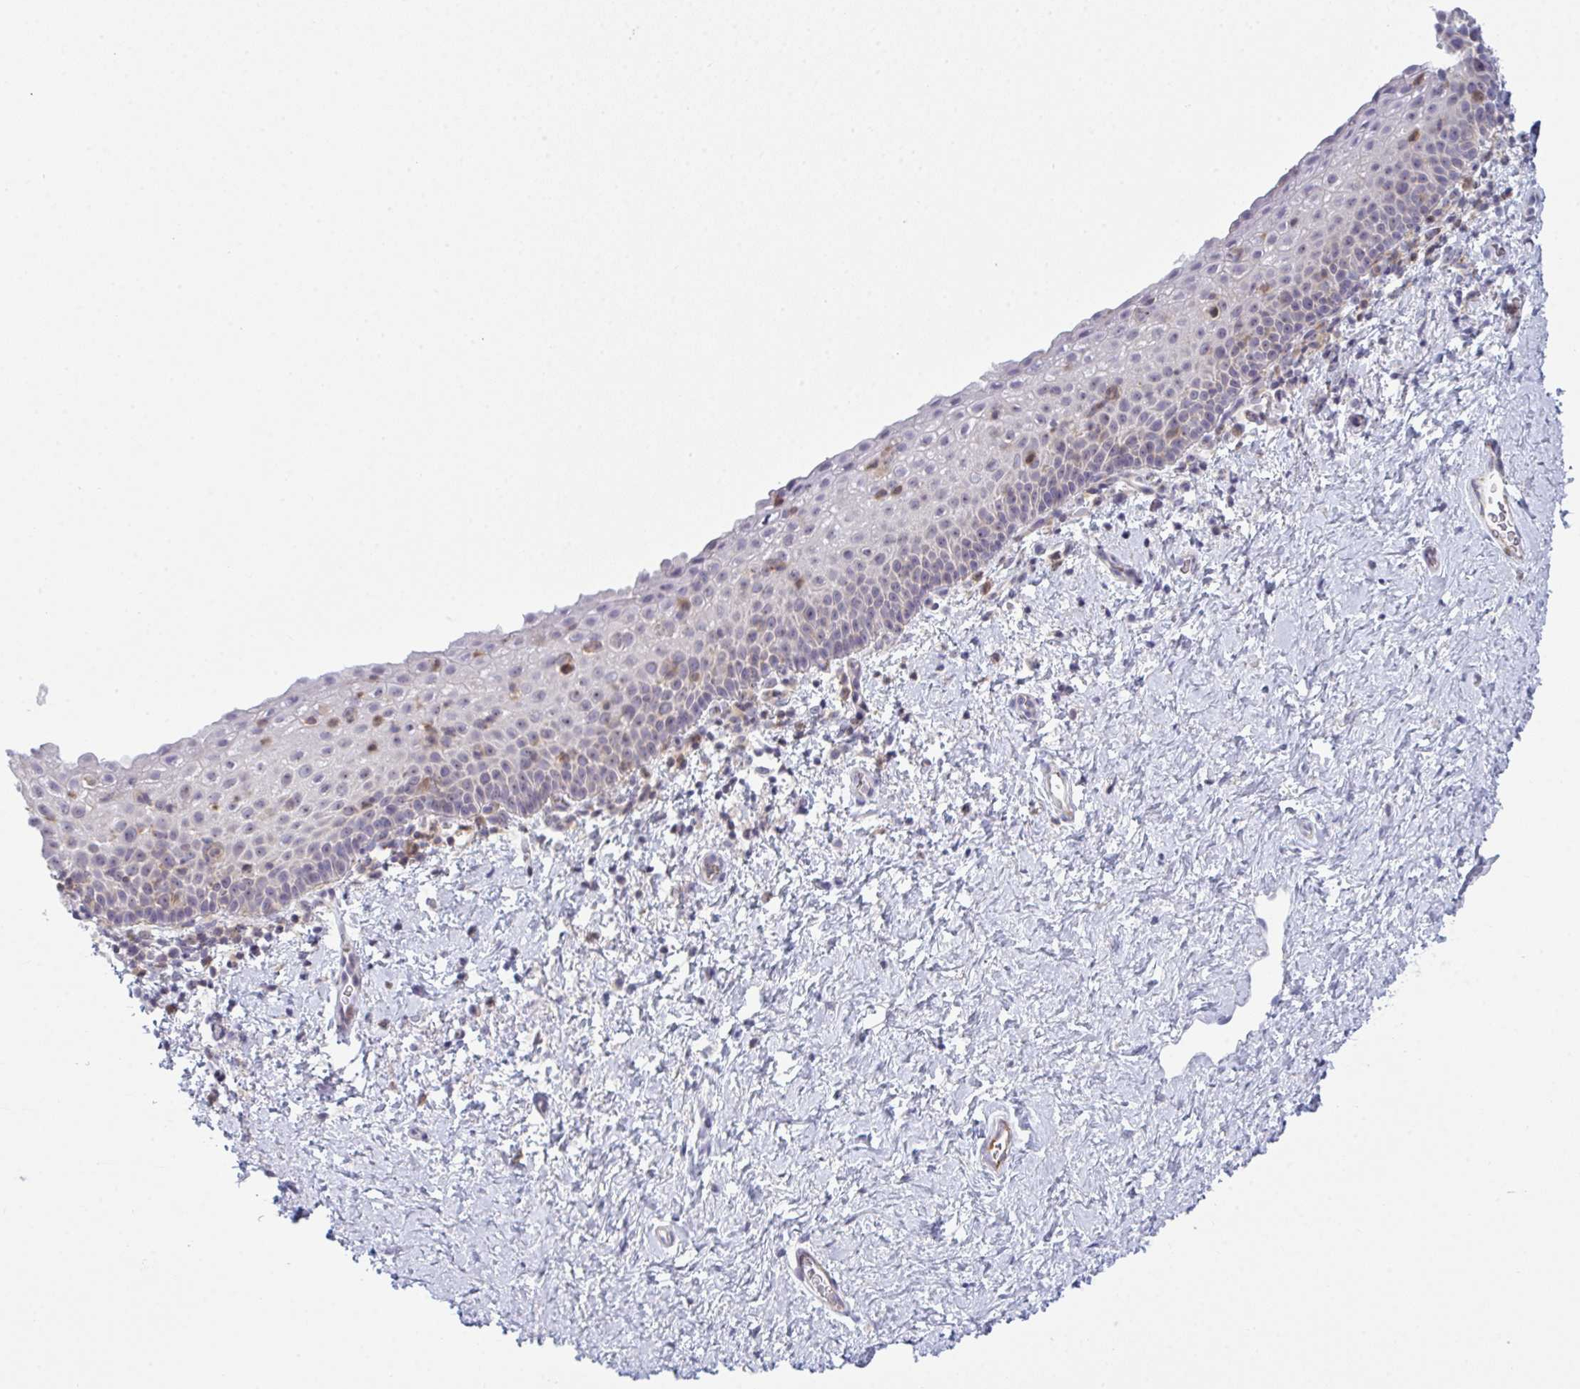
{"staining": {"intensity": "weak", "quantity": "<25%", "location": "cytoplasmic/membranous"}, "tissue": "vagina", "cell_type": "Squamous epithelial cells", "image_type": "normal", "snomed": [{"axis": "morphology", "description": "Normal tissue, NOS"}, {"axis": "topography", "description": "Vagina"}], "caption": "DAB immunohistochemical staining of unremarkable vagina reveals no significant positivity in squamous epithelial cells. (DAB (3,3'-diaminobenzidine) IHC visualized using brightfield microscopy, high magnification).", "gene": "CD80", "patient": {"sex": "female", "age": 61}}